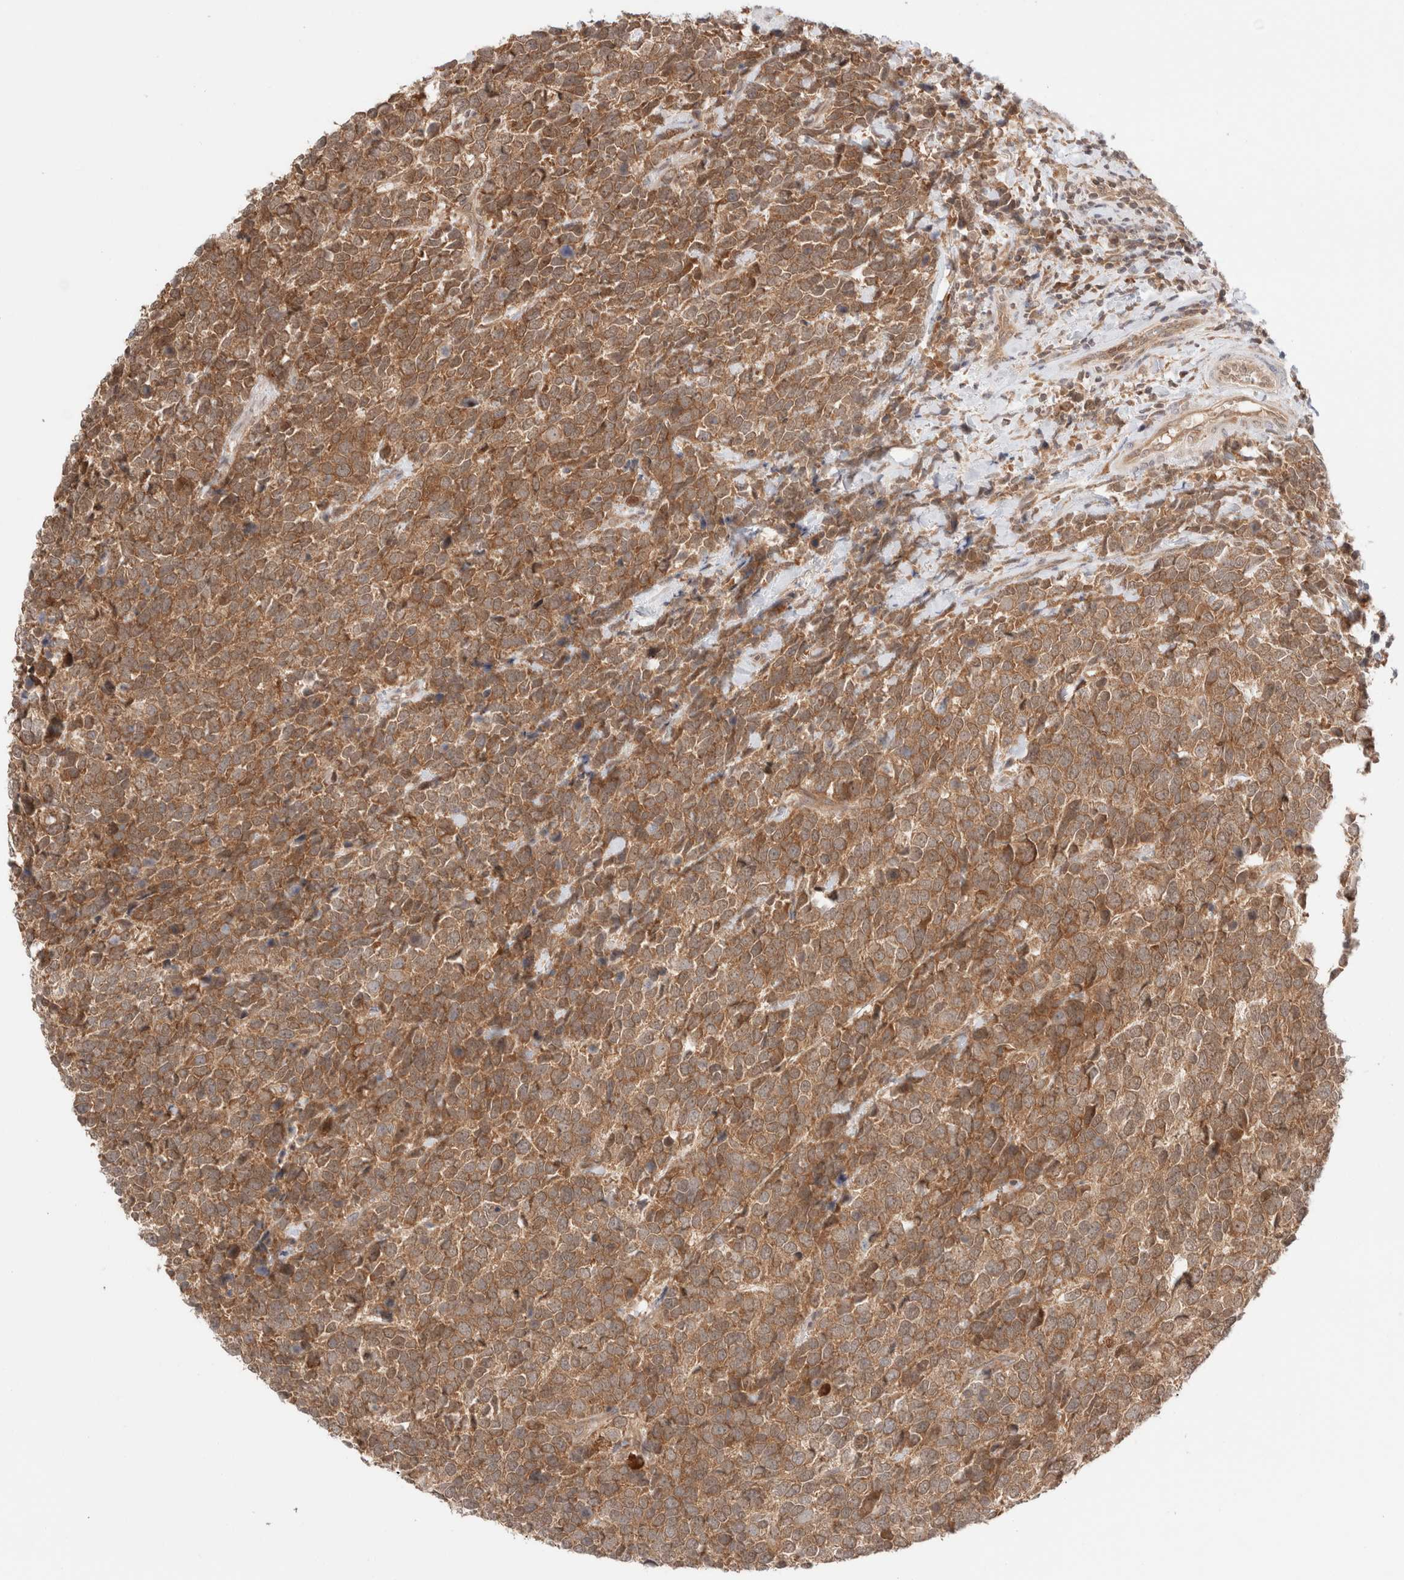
{"staining": {"intensity": "moderate", "quantity": ">75%", "location": "cytoplasmic/membranous"}, "tissue": "urothelial cancer", "cell_type": "Tumor cells", "image_type": "cancer", "snomed": [{"axis": "morphology", "description": "Urothelial carcinoma, High grade"}, {"axis": "topography", "description": "Urinary bladder"}], "caption": "A medium amount of moderate cytoplasmic/membranous positivity is appreciated in approximately >75% of tumor cells in urothelial cancer tissue. (brown staining indicates protein expression, while blue staining denotes nuclei).", "gene": "XKR4", "patient": {"sex": "female", "age": 82}}